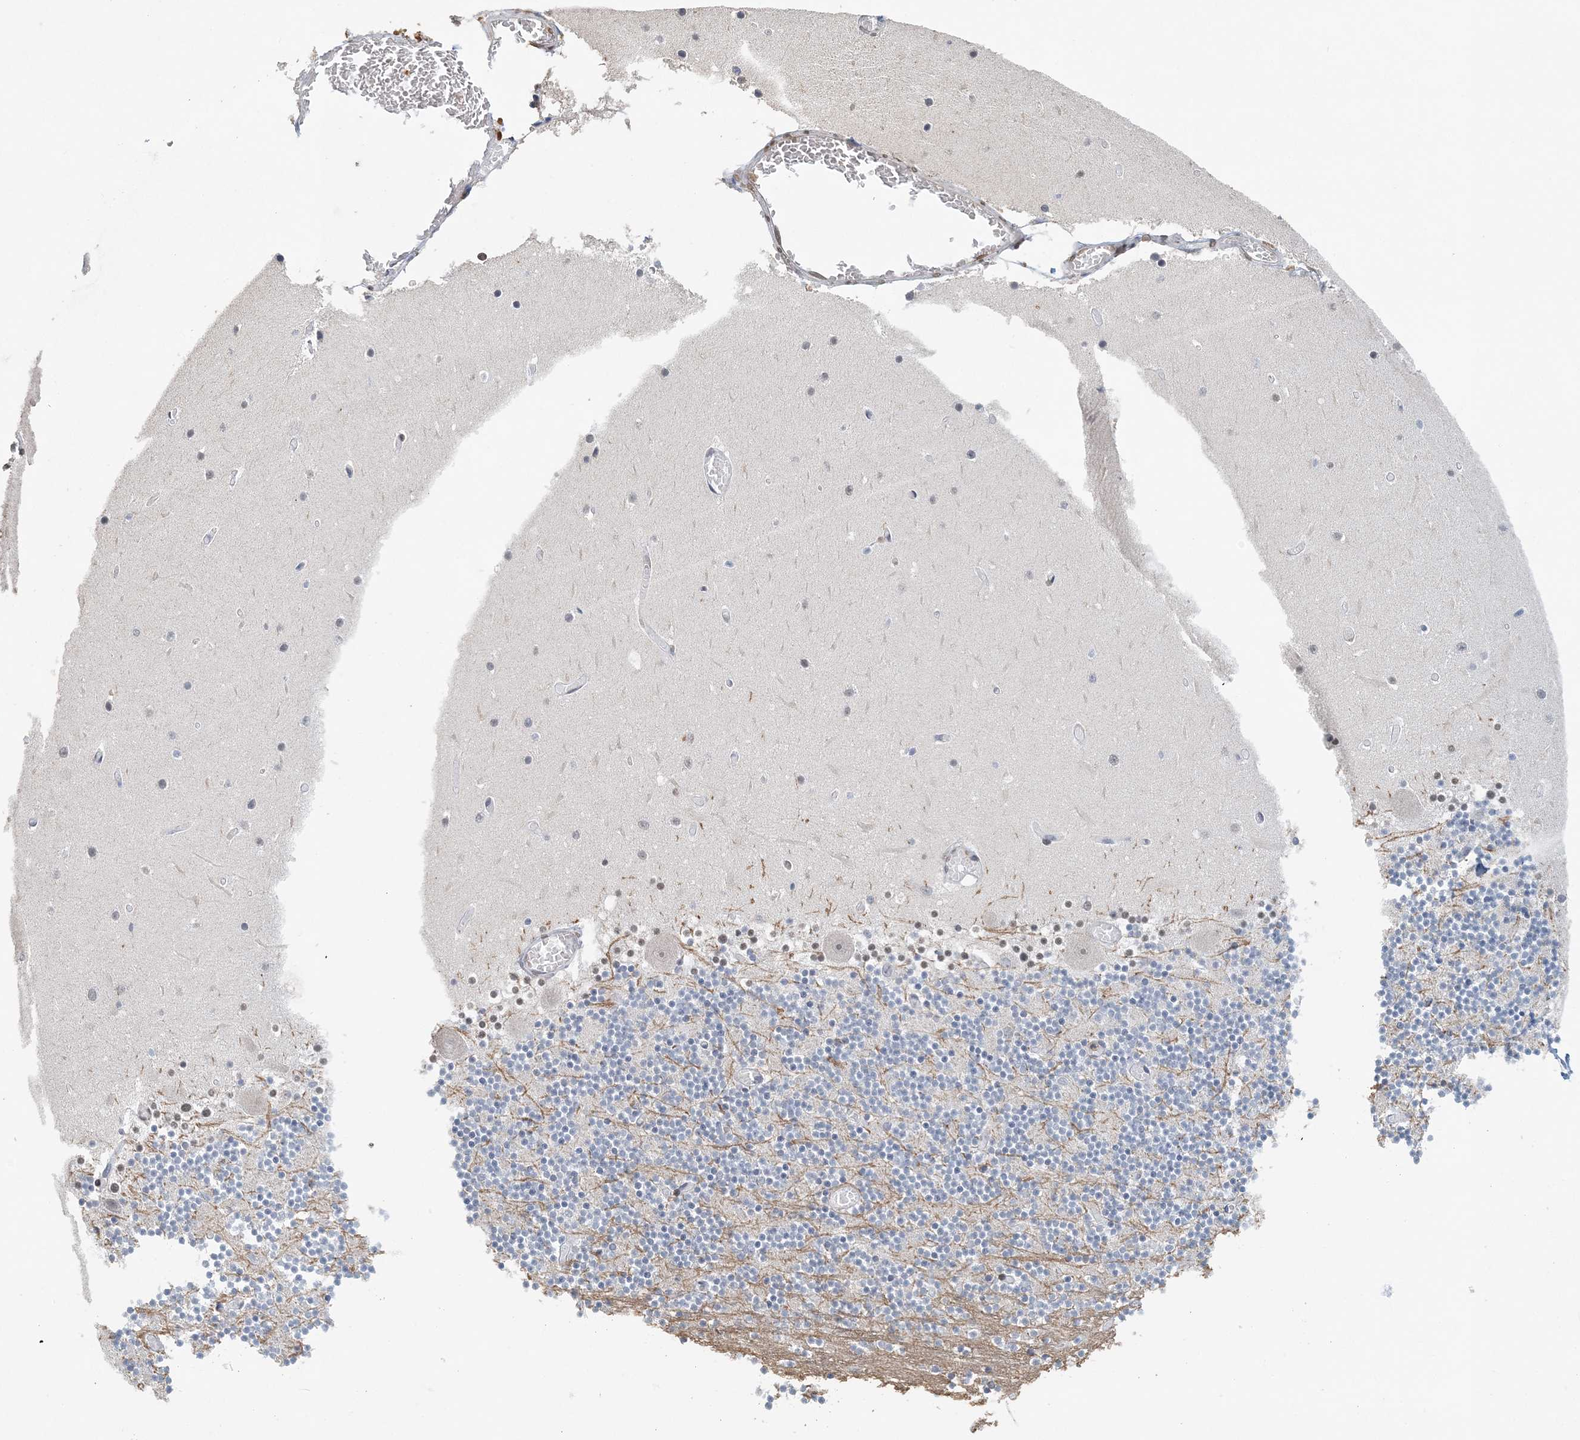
{"staining": {"intensity": "negative", "quantity": "none", "location": "none"}, "tissue": "cerebellum", "cell_type": "Cells in granular layer", "image_type": "normal", "snomed": [{"axis": "morphology", "description": "Normal tissue, NOS"}, {"axis": "topography", "description": "Cerebellum"}], "caption": "High magnification brightfield microscopy of benign cerebellum stained with DAB (brown) and counterstained with hematoxylin (blue): cells in granular layer show no significant positivity. (Immunohistochemistry, brightfield microscopy, high magnification).", "gene": "FAM110A", "patient": {"sex": "female", "age": 28}}